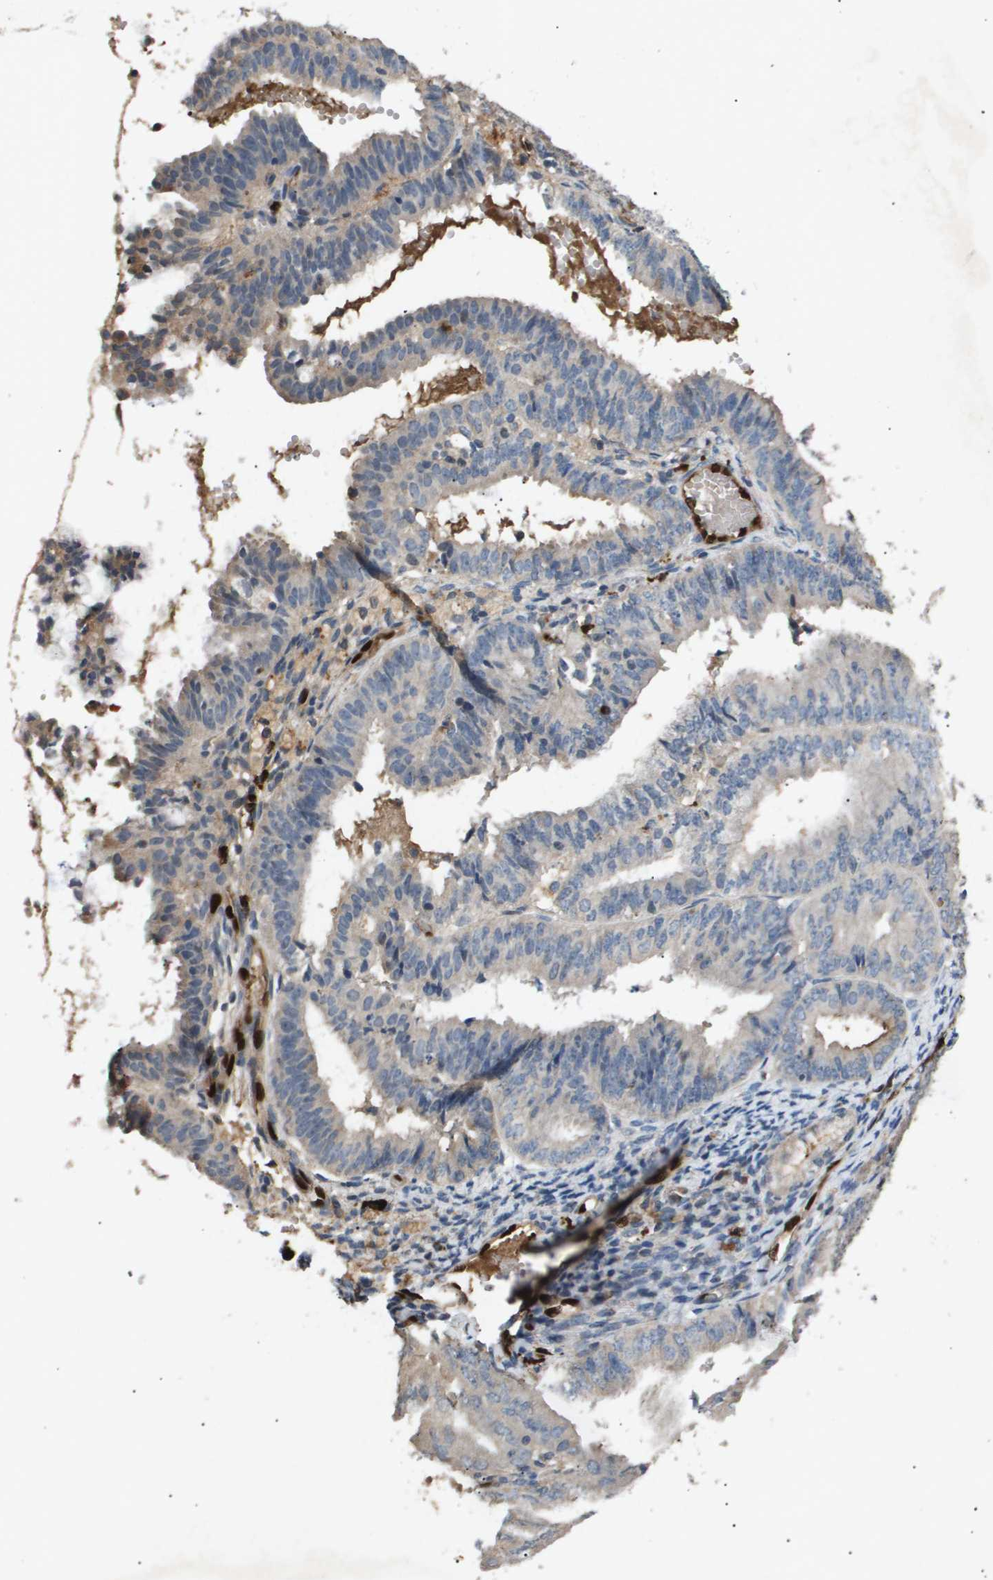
{"staining": {"intensity": "weak", "quantity": "<25%", "location": "cytoplasmic/membranous"}, "tissue": "endometrial cancer", "cell_type": "Tumor cells", "image_type": "cancer", "snomed": [{"axis": "morphology", "description": "Adenocarcinoma, NOS"}, {"axis": "topography", "description": "Endometrium"}], "caption": "This is a image of immunohistochemistry (IHC) staining of endometrial cancer, which shows no positivity in tumor cells.", "gene": "ERG", "patient": {"sex": "female", "age": 63}}